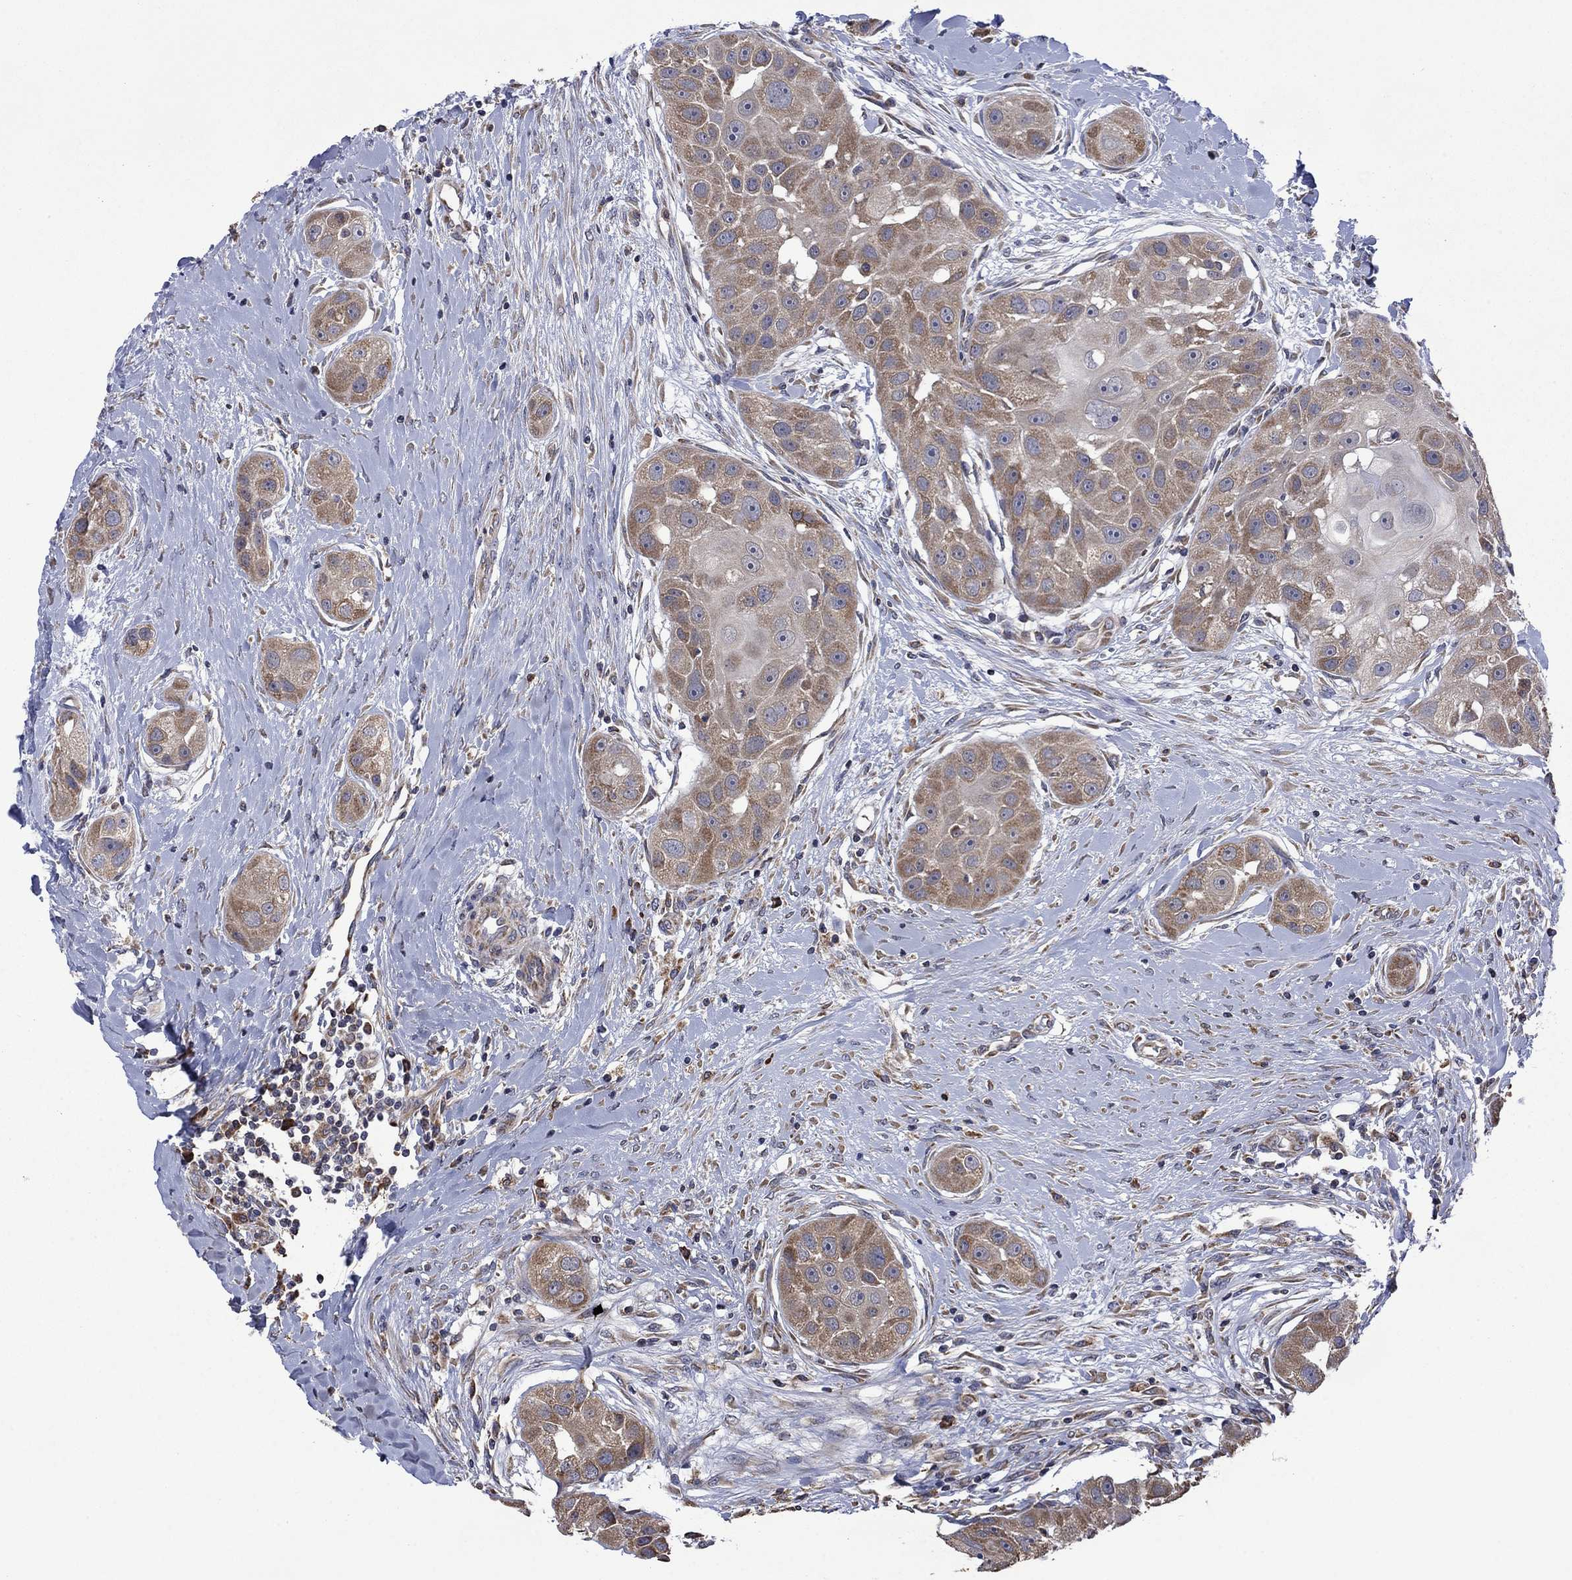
{"staining": {"intensity": "moderate", "quantity": ">75%", "location": "cytoplasmic/membranous"}, "tissue": "head and neck cancer", "cell_type": "Tumor cells", "image_type": "cancer", "snomed": [{"axis": "morphology", "description": "Normal tissue, NOS"}, {"axis": "morphology", "description": "Squamous cell carcinoma, NOS"}, {"axis": "topography", "description": "Skeletal muscle"}, {"axis": "topography", "description": "Head-Neck"}], "caption": "Squamous cell carcinoma (head and neck) stained with a protein marker demonstrates moderate staining in tumor cells.", "gene": "FURIN", "patient": {"sex": "male", "age": 51}}